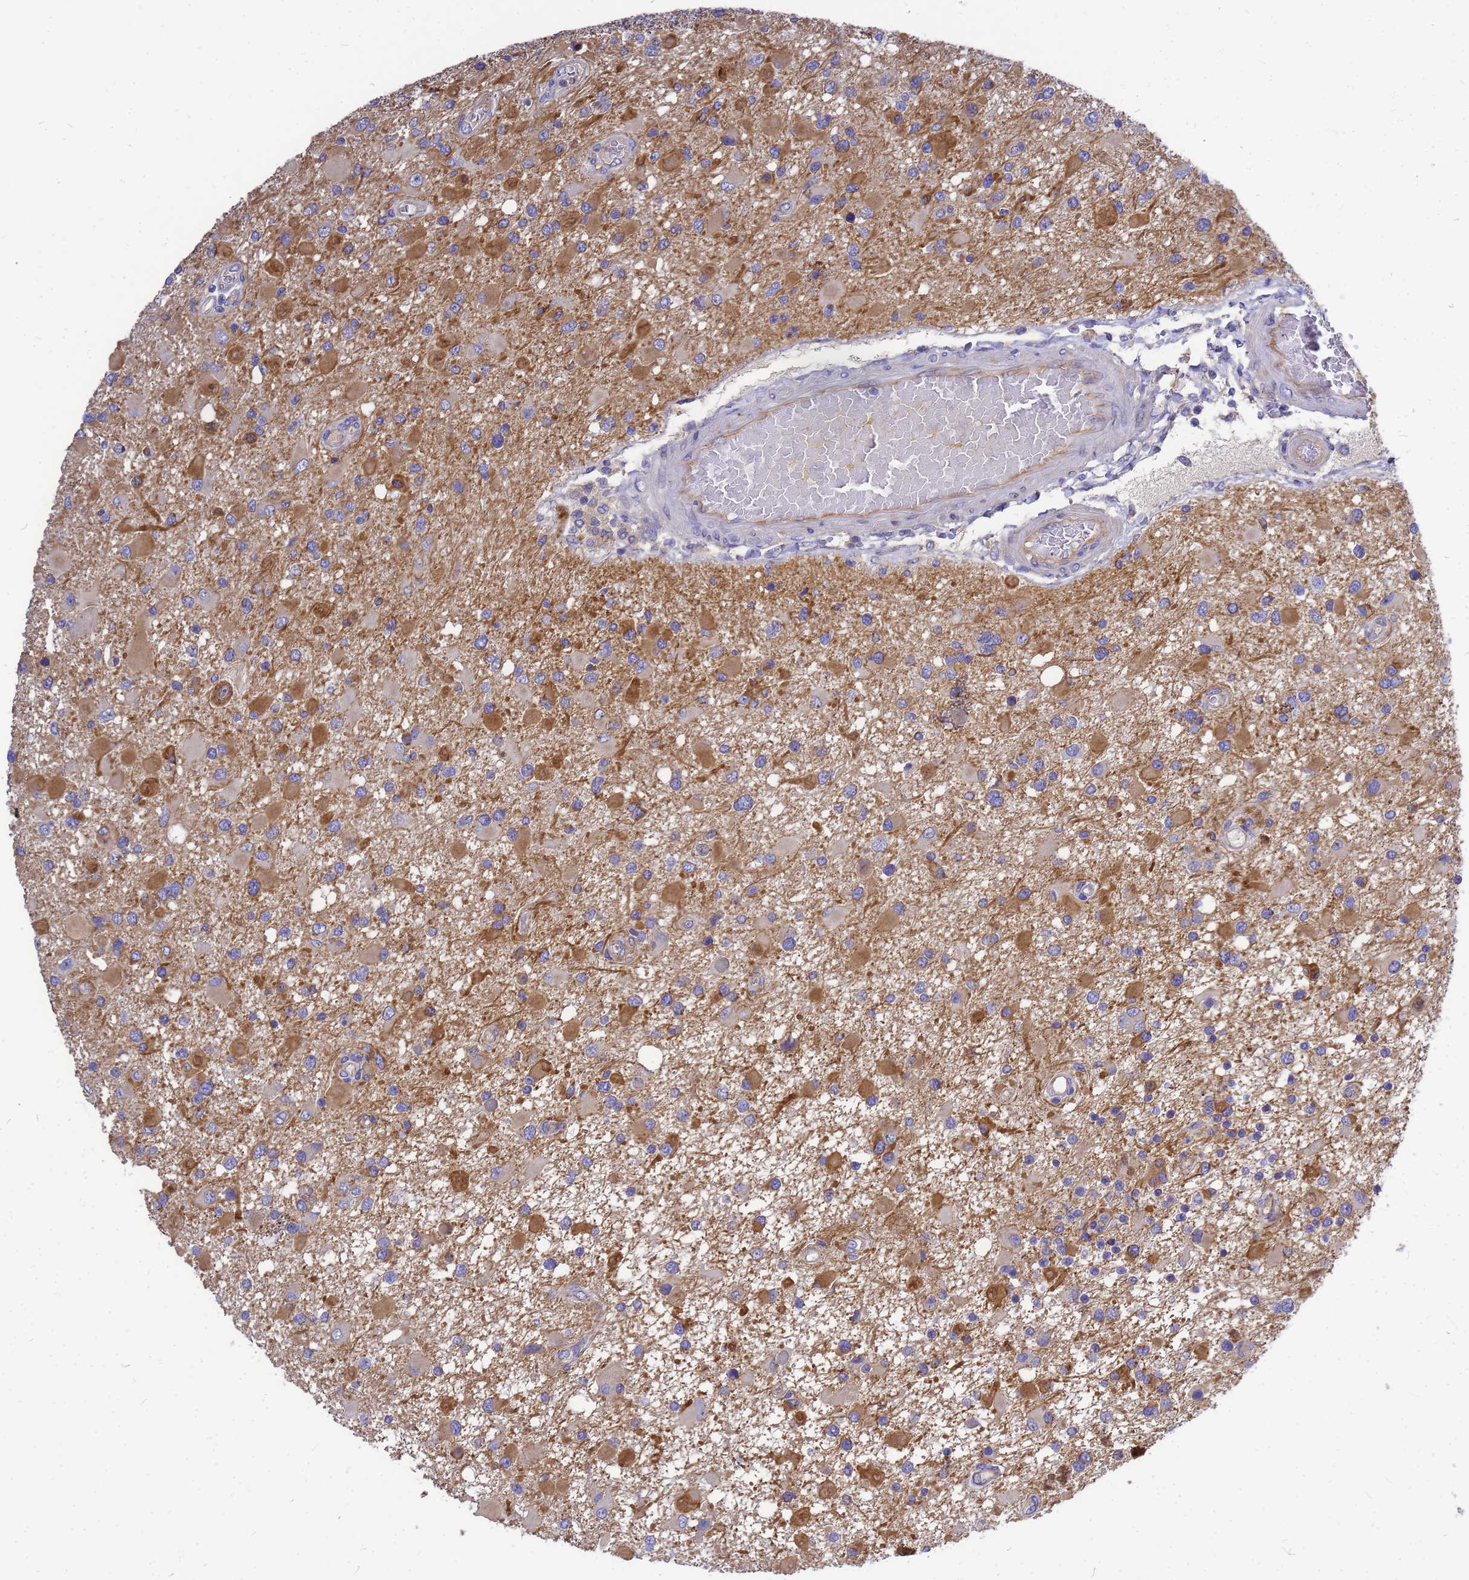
{"staining": {"intensity": "moderate", "quantity": "<25%", "location": "cytoplasmic/membranous"}, "tissue": "glioma", "cell_type": "Tumor cells", "image_type": "cancer", "snomed": [{"axis": "morphology", "description": "Glioma, malignant, High grade"}, {"axis": "topography", "description": "Brain"}], "caption": "IHC (DAB (3,3'-diaminobenzidine)) staining of human glioma reveals moderate cytoplasmic/membranous protein staining in approximately <25% of tumor cells.", "gene": "FBXW5", "patient": {"sex": "male", "age": 53}}